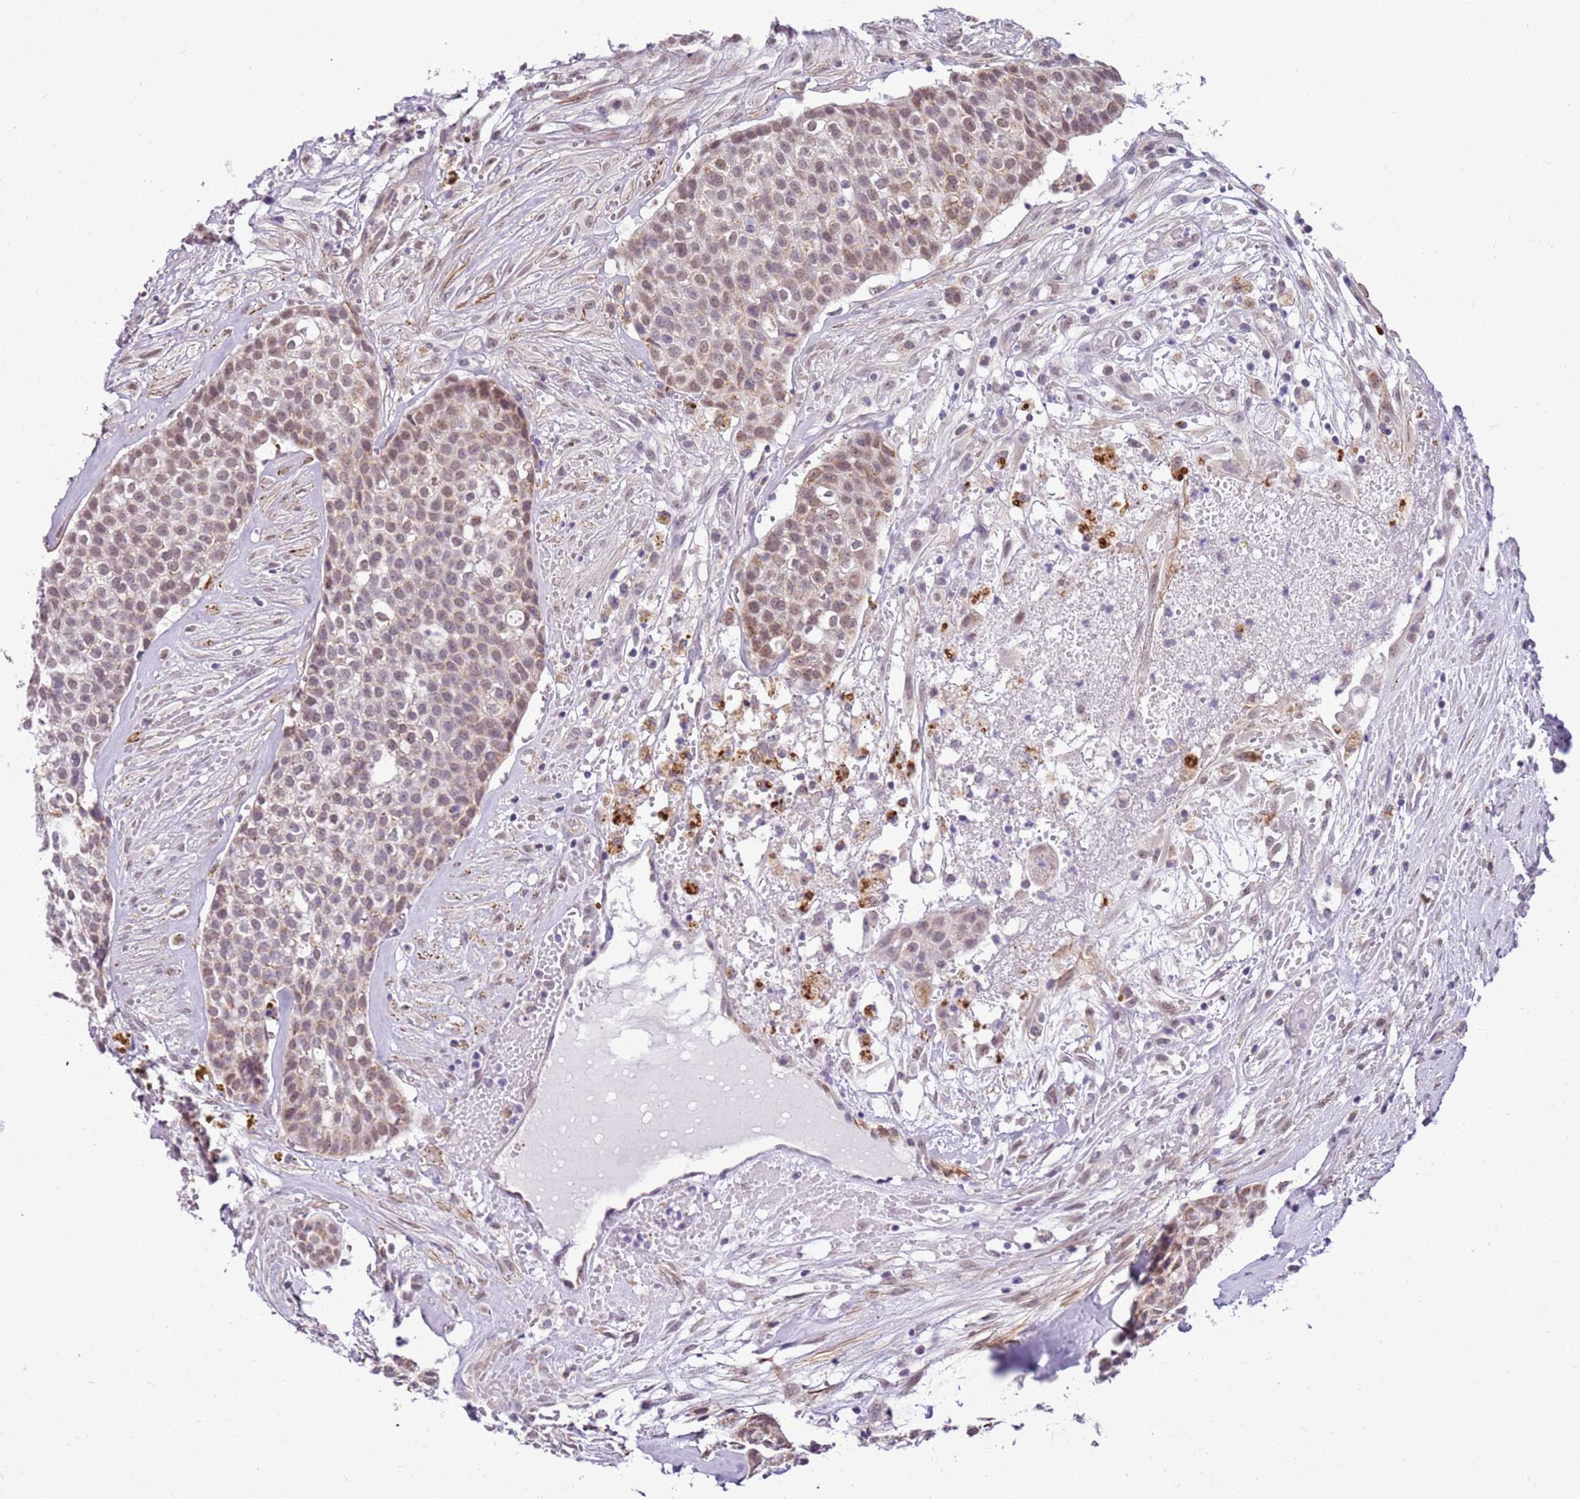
{"staining": {"intensity": "weak", "quantity": "25%-75%", "location": "nuclear"}, "tissue": "head and neck cancer", "cell_type": "Tumor cells", "image_type": "cancer", "snomed": [{"axis": "morphology", "description": "Adenocarcinoma, NOS"}, {"axis": "topography", "description": "Head-Neck"}], "caption": "A high-resolution image shows IHC staining of head and neck cancer, which exhibits weak nuclear expression in about 25%-75% of tumor cells. Nuclei are stained in blue.", "gene": "SMIM4", "patient": {"sex": "male", "age": 81}}